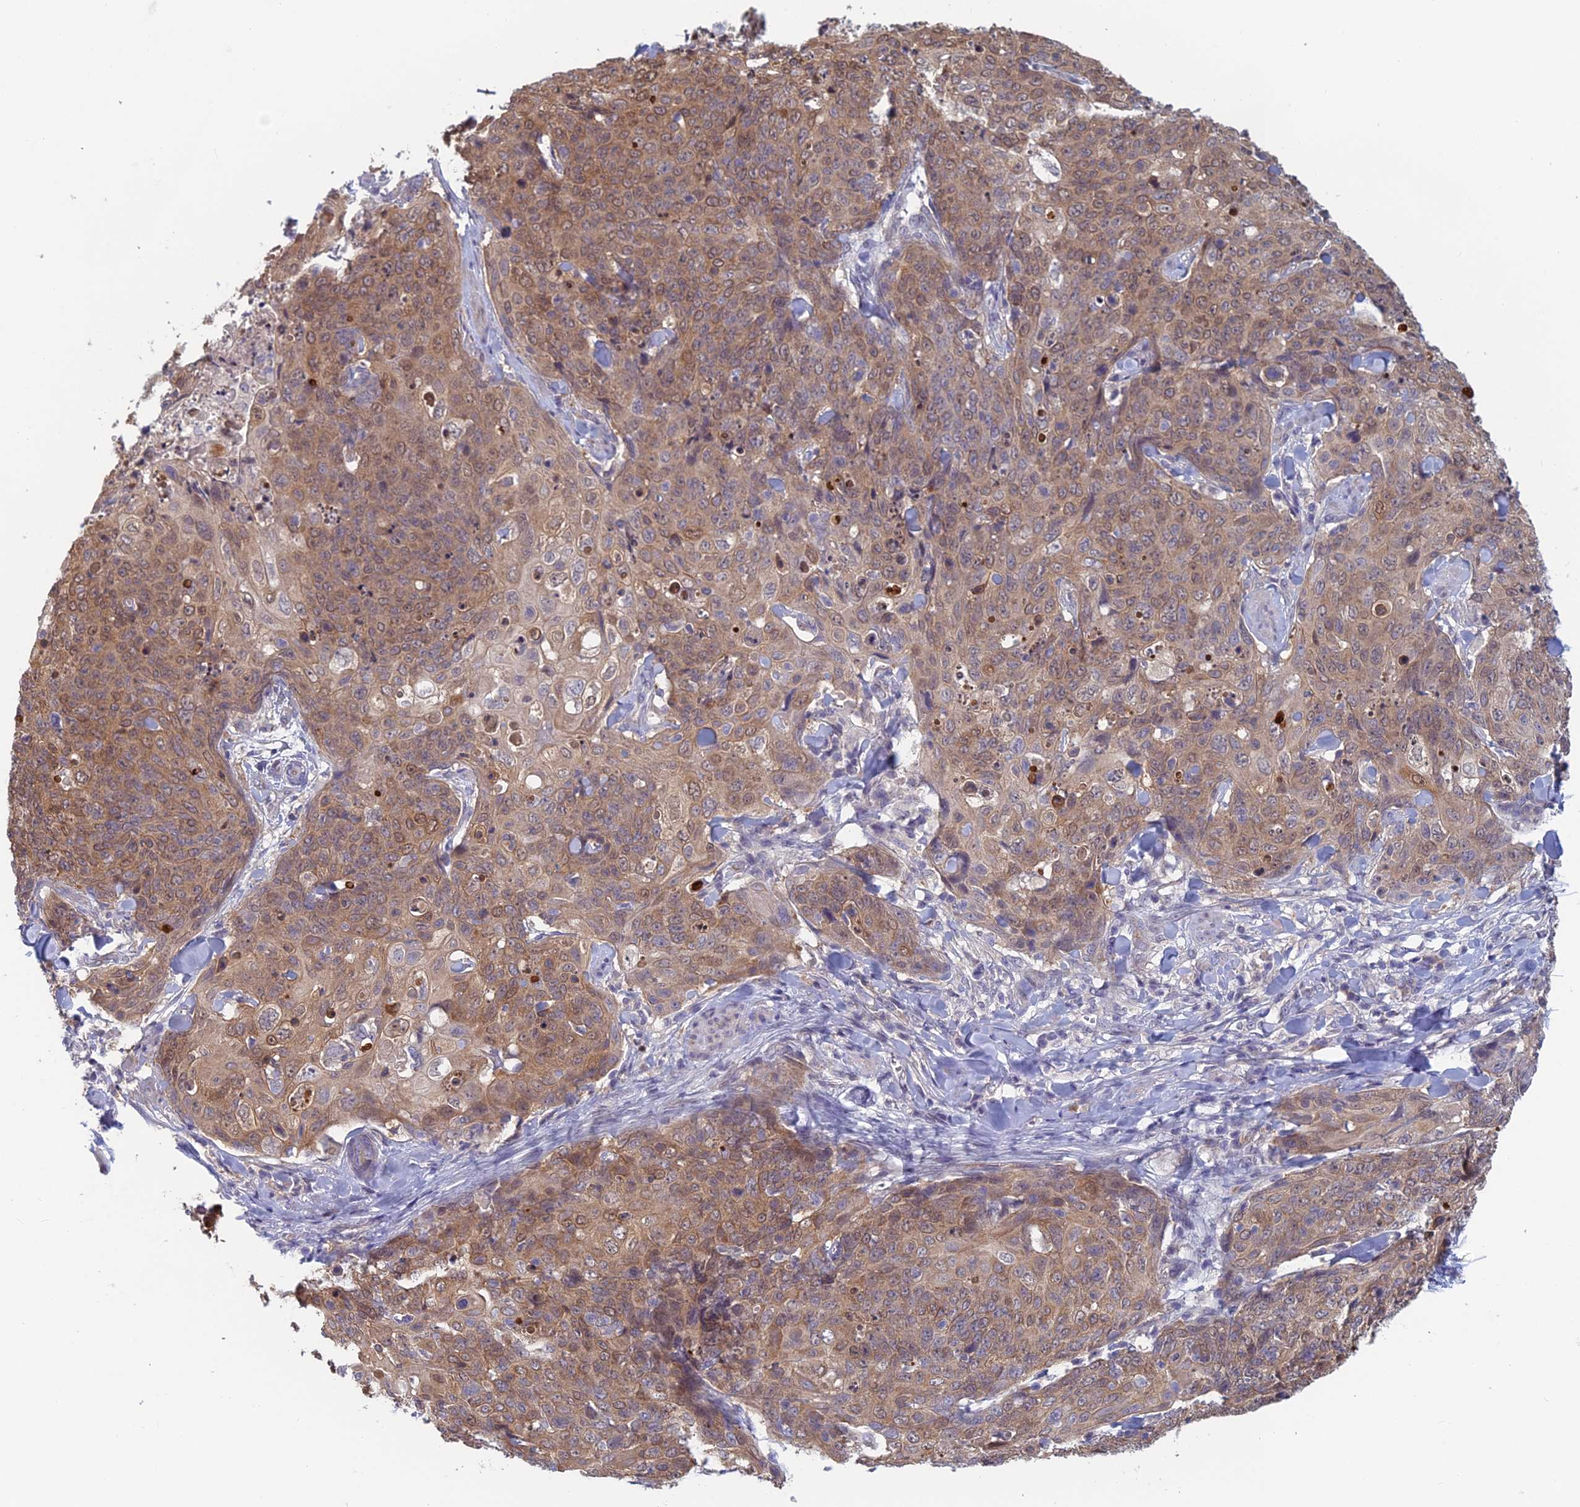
{"staining": {"intensity": "moderate", "quantity": ">75%", "location": "cytoplasmic/membranous"}, "tissue": "skin cancer", "cell_type": "Tumor cells", "image_type": "cancer", "snomed": [{"axis": "morphology", "description": "Squamous cell carcinoma, NOS"}, {"axis": "topography", "description": "Skin"}, {"axis": "topography", "description": "Vulva"}], "caption": "Immunohistochemistry (IHC) (DAB (3,3'-diaminobenzidine)) staining of skin cancer (squamous cell carcinoma) reveals moderate cytoplasmic/membranous protein positivity in approximately >75% of tumor cells.", "gene": "PPP1R26", "patient": {"sex": "female", "age": 85}}